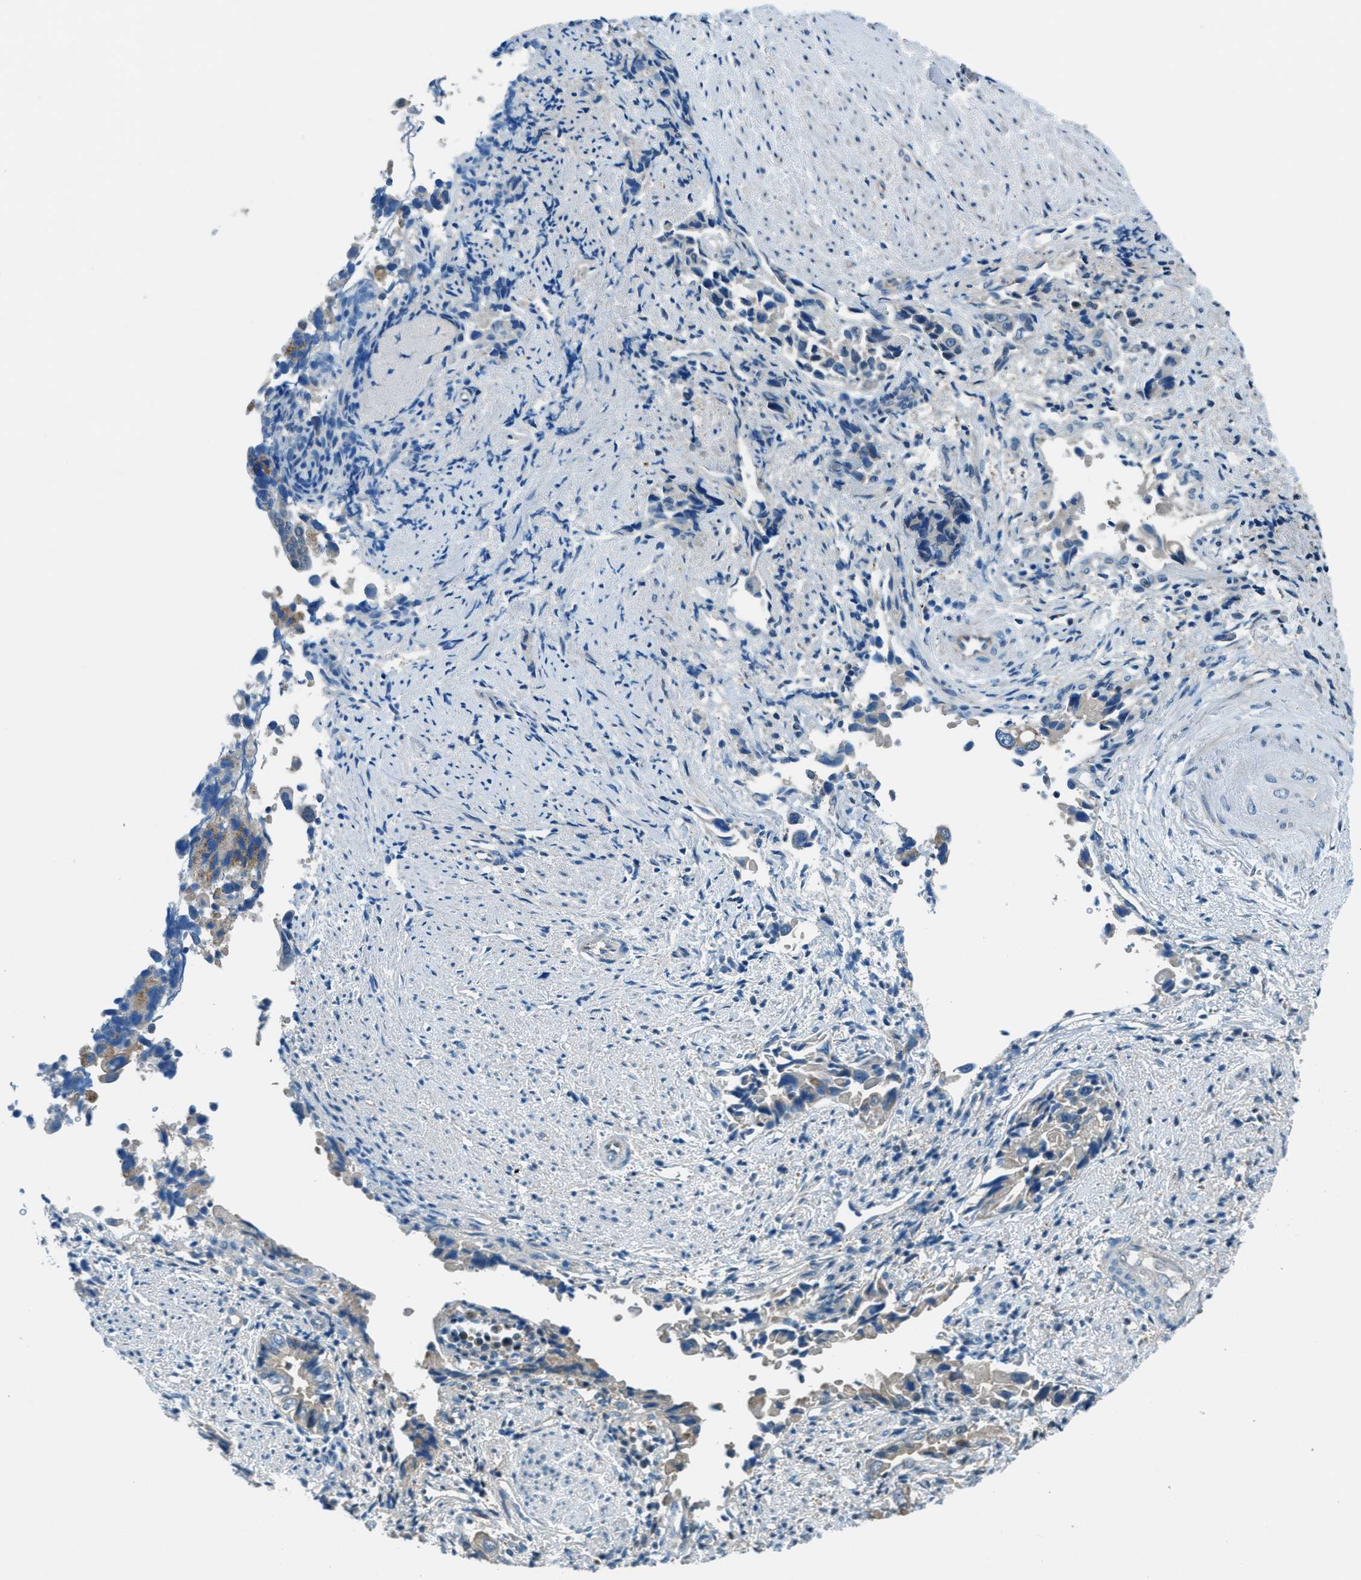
{"staining": {"intensity": "weak", "quantity": "<25%", "location": "cytoplasmic/membranous"}, "tissue": "liver cancer", "cell_type": "Tumor cells", "image_type": "cancer", "snomed": [{"axis": "morphology", "description": "Cholangiocarcinoma"}, {"axis": "topography", "description": "Liver"}], "caption": "A histopathology image of human cholangiocarcinoma (liver) is negative for staining in tumor cells.", "gene": "HEBP2", "patient": {"sex": "female", "age": 79}}